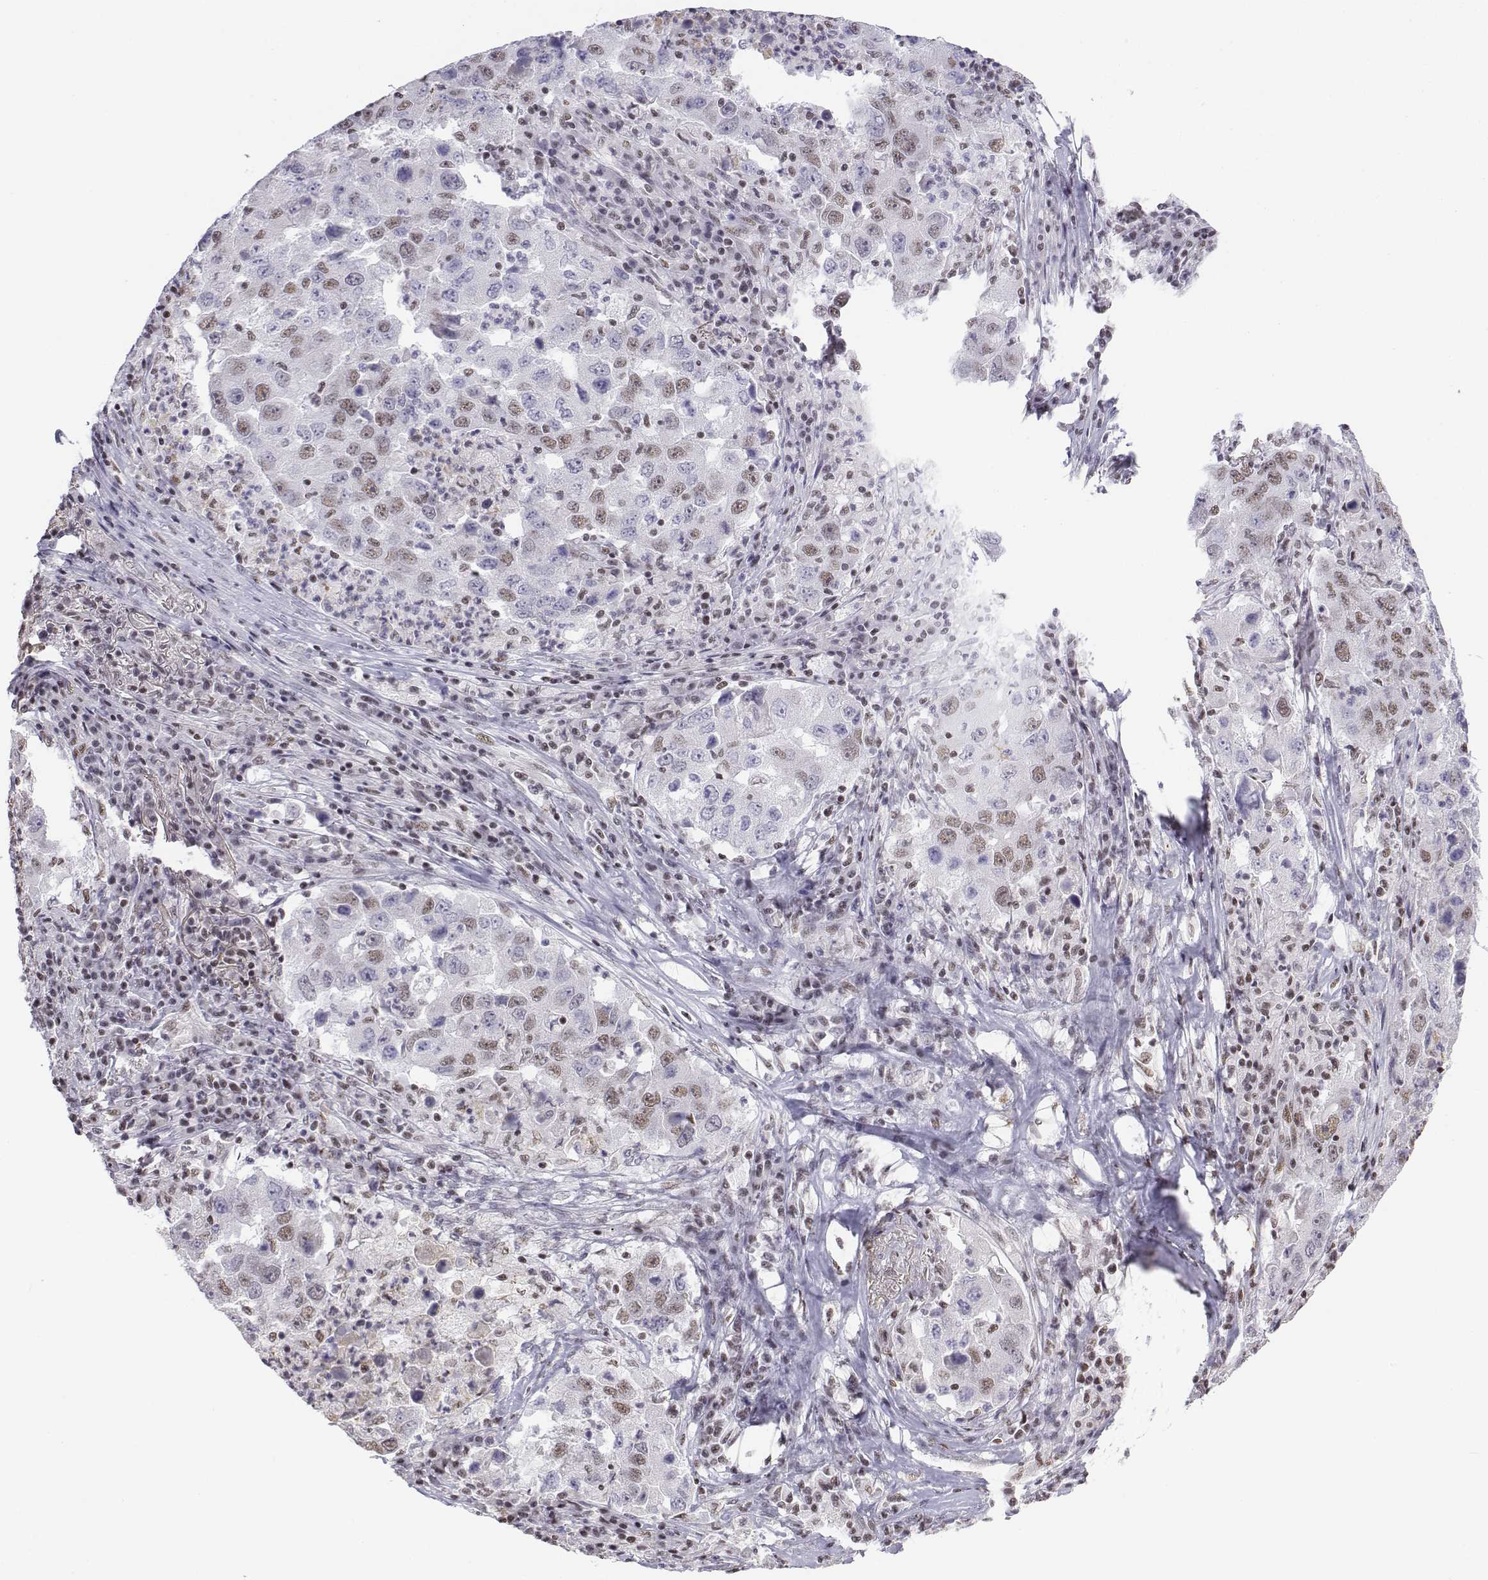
{"staining": {"intensity": "weak", "quantity": "25%-75%", "location": "nuclear"}, "tissue": "lung cancer", "cell_type": "Tumor cells", "image_type": "cancer", "snomed": [{"axis": "morphology", "description": "Adenocarcinoma, NOS"}, {"axis": "topography", "description": "Lung"}], "caption": "This is an image of IHC staining of adenocarcinoma (lung), which shows weak staining in the nuclear of tumor cells.", "gene": "SETD1A", "patient": {"sex": "male", "age": 73}}